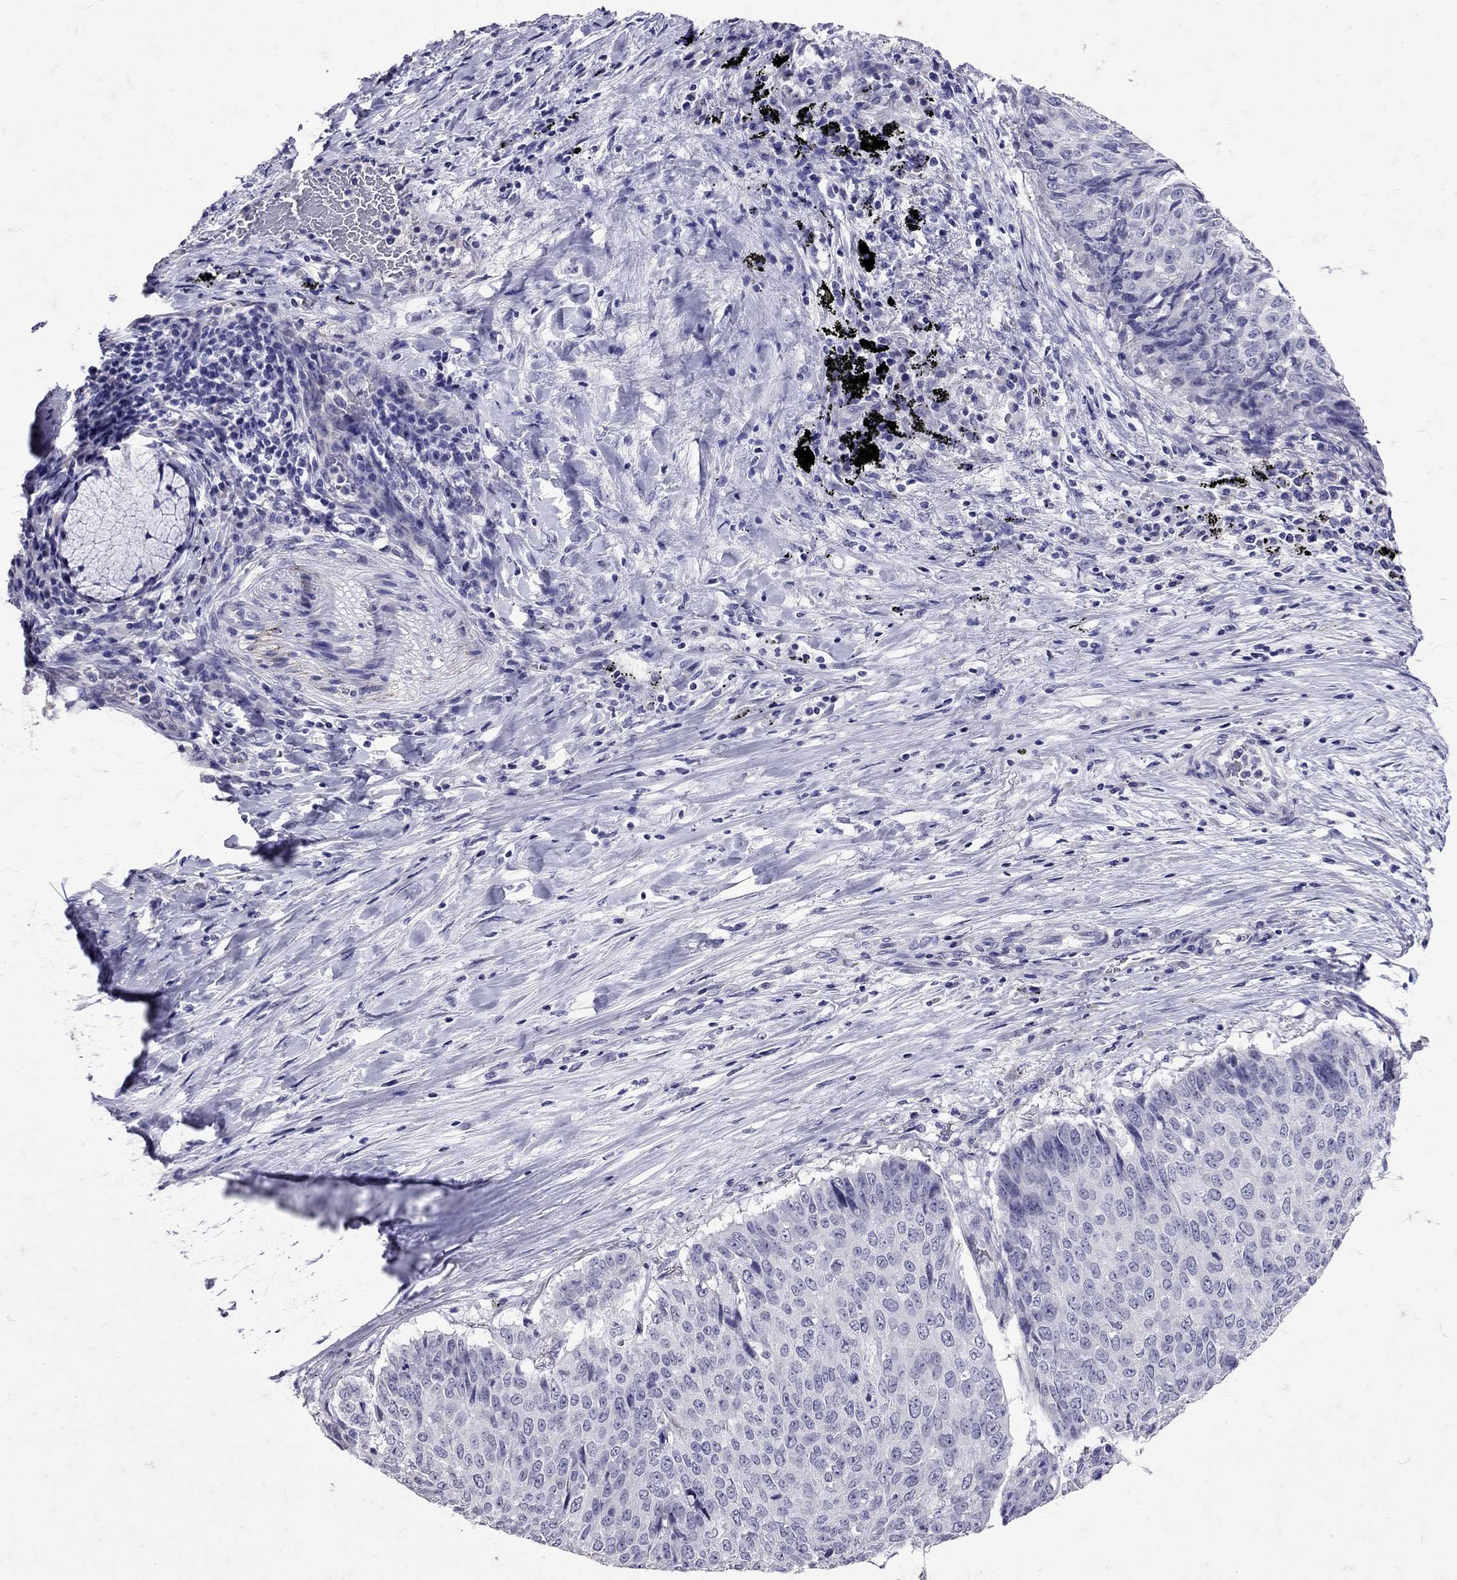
{"staining": {"intensity": "negative", "quantity": "none", "location": "none"}, "tissue": "lung cancer", "cell_type": "Tumor cells", "image_type": "cancer", "snomed": [{"axis": "morphology", "description": "Normal tissue, NOS"}, {"axis": "morphology", "description": "Squamous cell carcinoma, NOS"}, {"axis": "topography", "description": "Bronchus"}, {"axis": "topography", "description": "Lung"}], "caption": "DAB immunohistochemical staining of lung cancer (squamous cell carcinoma) reveals no significant positivity in tumor cells. (DAB immunohistochemistry with hematoxylin counter stain).", "gene": "SST", "patient": {"sex": "male", "age": 64}}